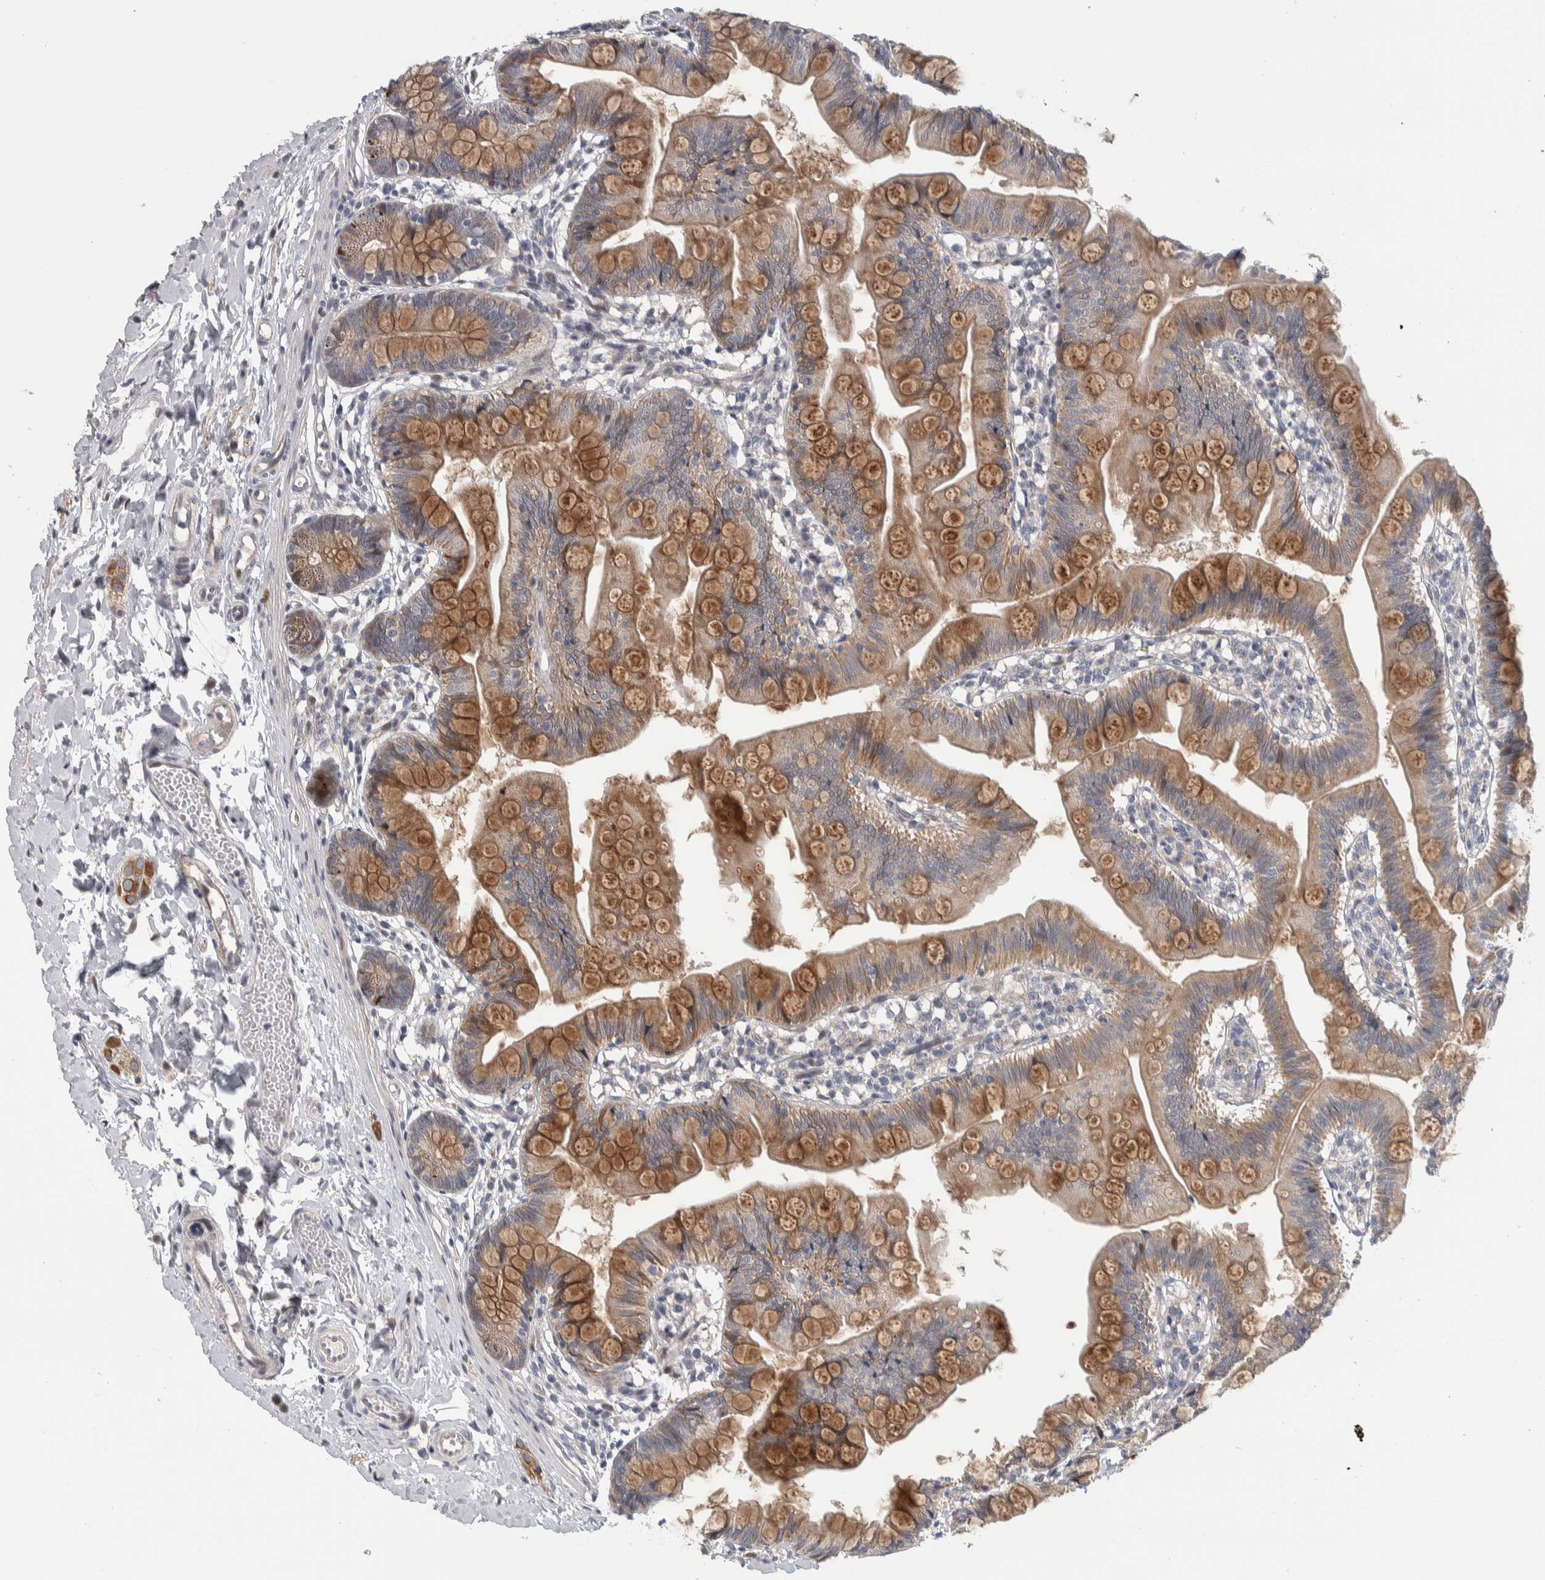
{"staining": {"intensity": "moderate", "quantity": ">75%", "location": "cytoplasmic/membranous"}, "tissue": "small intestine", "cell_type": "Glandular cells", "image_type": "normal", "snomed": [{"axis": "morphology", "description": "Normal tissue, NOS"}, {"axis": "topography", "description": "Small intestine"}], "caption": "The histopathology image displays staining of normal small intestine, revealing moderate cytoplasmic/membranous protein staining (brown color) within glandular cells.", "gene": "PRRG4", "patient": {"sex": "male", "age": 7}}